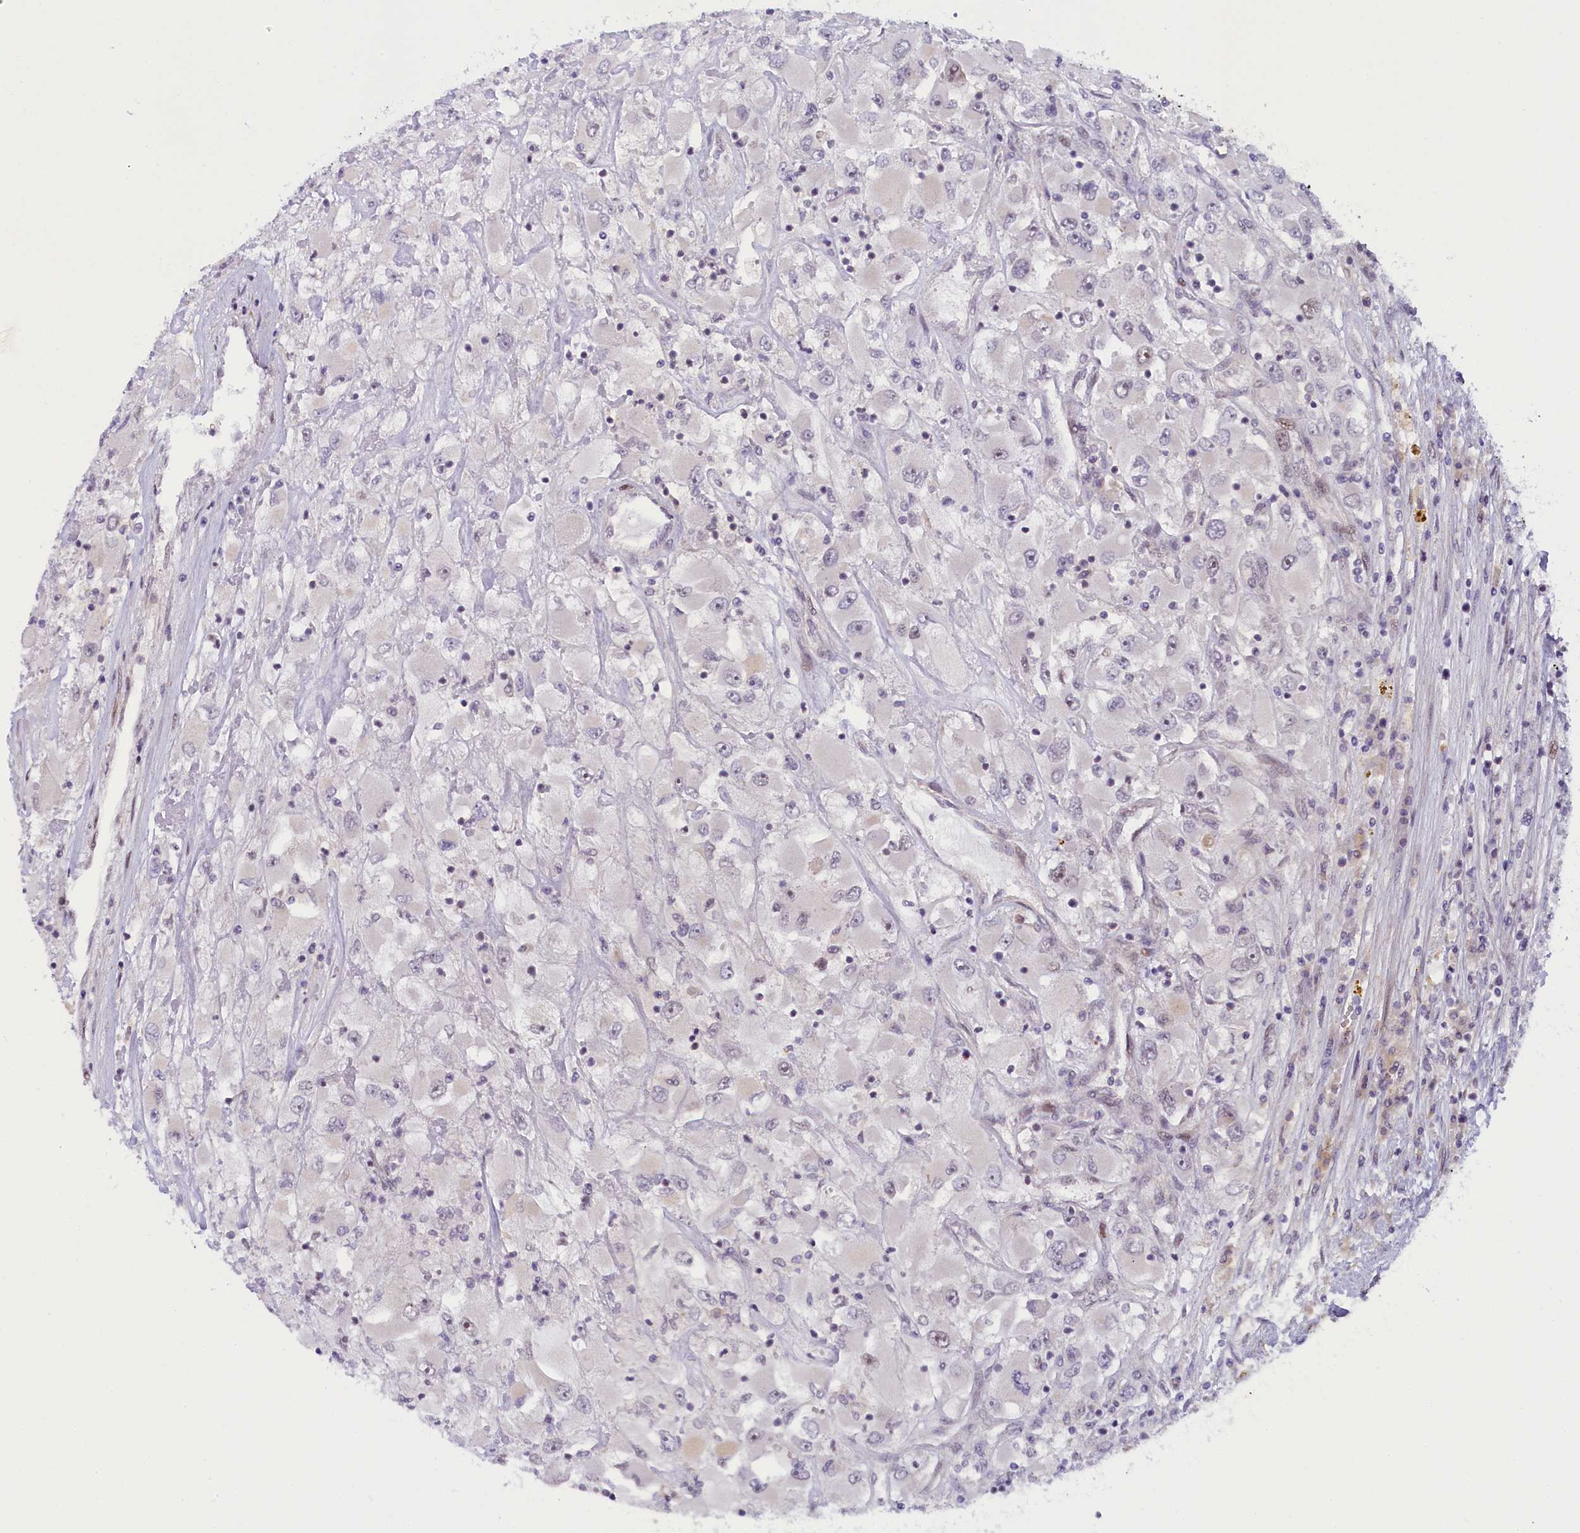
{"staining": {"intensity": "negative", "quantity": "none", "location": "none"}, "tissue": "renal cancer", "cell_type": "Tumor cells", "image_type": "cancer", "snomed": [{"axis": "morphology", "description": "Adenocarcinoma, NOS"}, {"axis": "topography", "description": "Kidney"}], "caption": "Immunohistochemistry histopathology image of renal adenocarcinoma stained for a protein (brown), which reveals no staining in tumor cells.", "gene": "CCL23", "patient": {"sex": "female", "age": 52}}